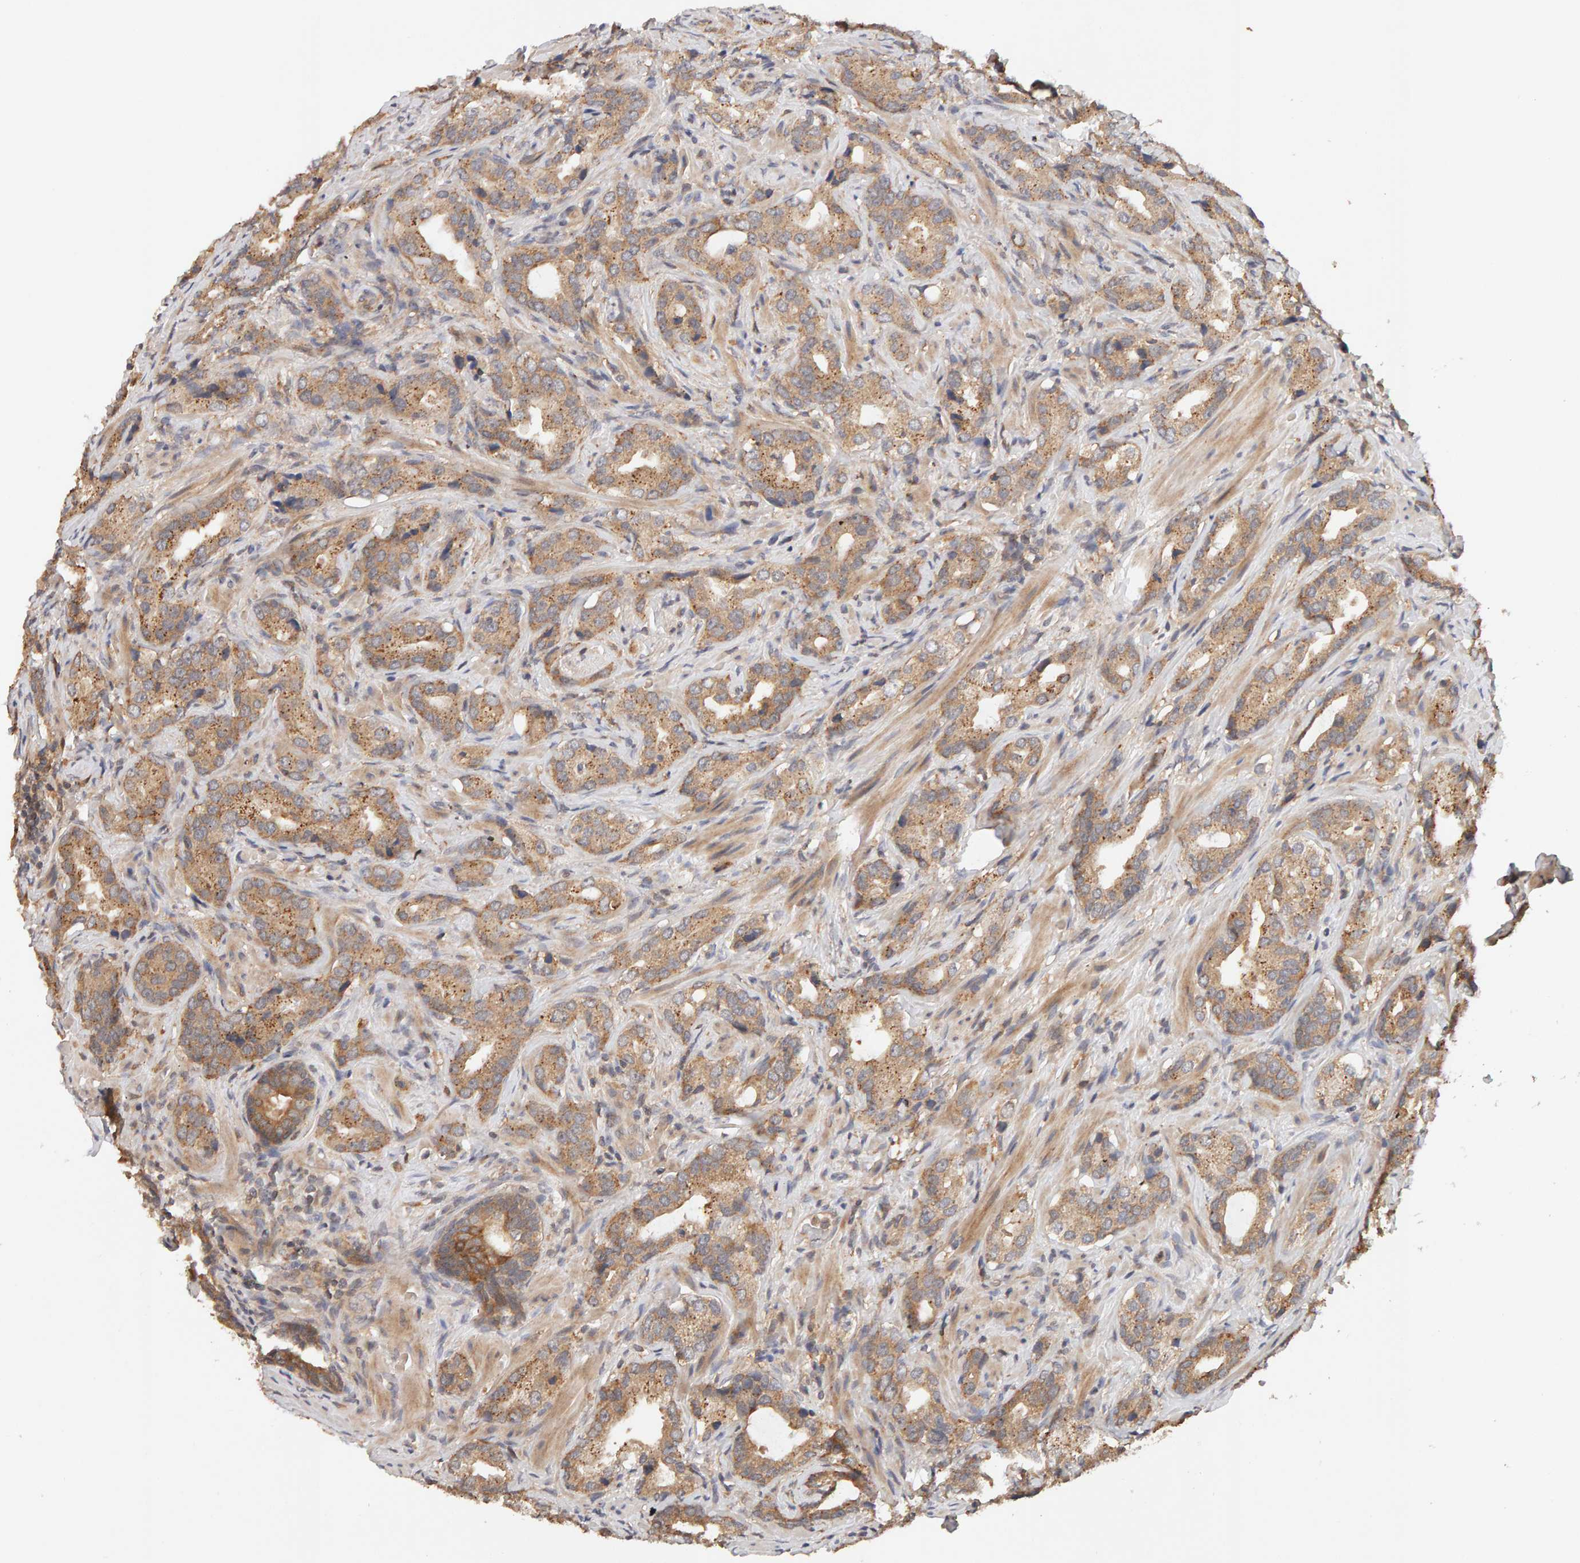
{"staining": {"intensity": "moderate", "quantity": ">75%", "location": "cytoplasmic/membranous"}, "tissue": "prostate cancer", "cell_type": "Tumor cells", "image_type": "cancer", "snomed": [{"axis": "morphology", "description": "Adenocarcinoma, High grade"}, {"axis": "topography", "description": "Prostate"}], "caption": "IHC of human high-grade adenocarcinoma (prostate) exhibits medium levels of moderate cytoplasmic/membranous staining in about >75% of tumor cells. (DAB (3,3'-diaminobenzidine) IHC with brightfield microscopy, high magnification).", "gene": "DNAJC7", "patient": {"sex": "male", "age": 63}}